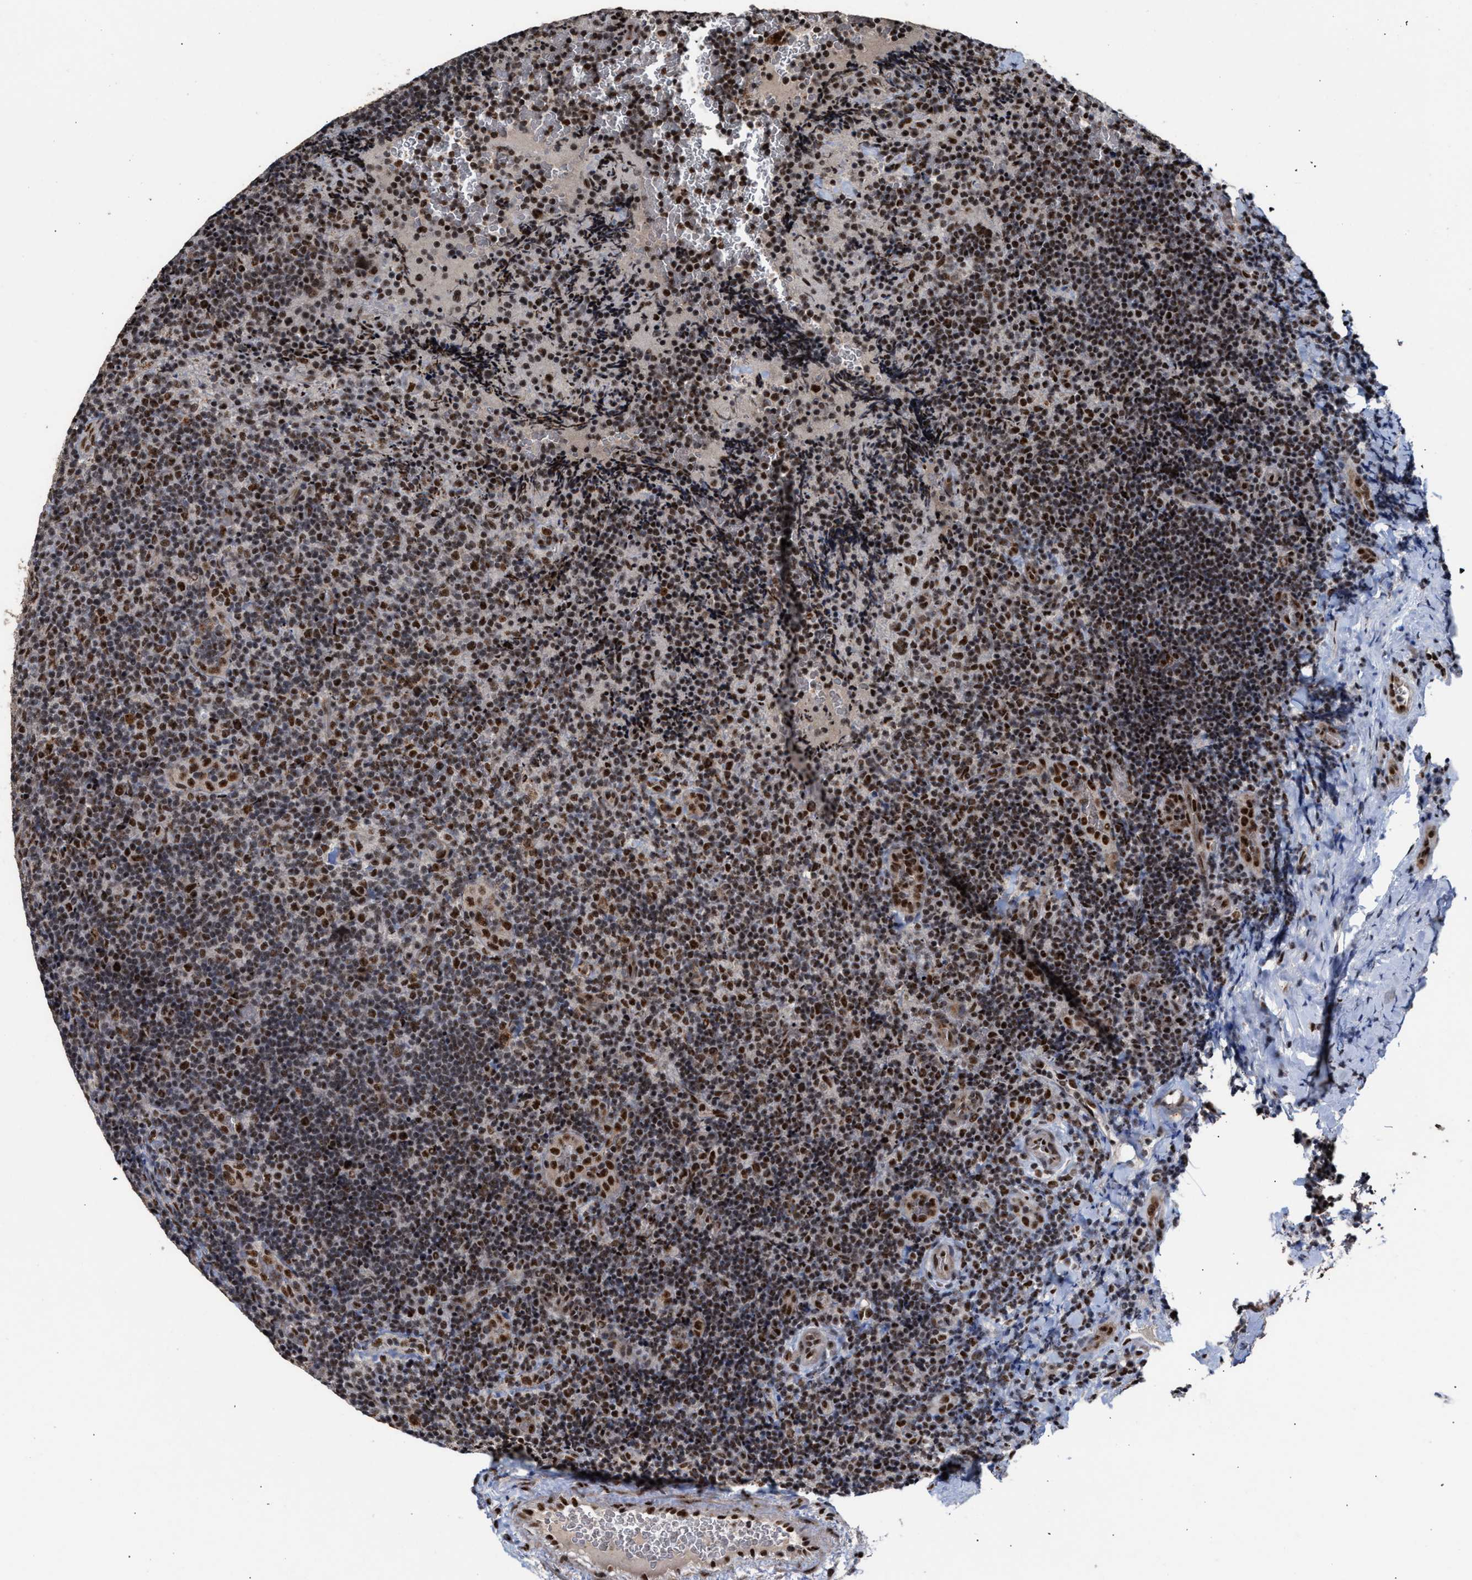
{"staining": {"intensity": "strong", "quantity": ">75%", "location": "nuclear"}, "tissue": "lymphoma", "cell_type": "Tumor cells", "image_type": "cancer", "snomed": [{"axis": "morphology", "description": "Malignant lymphoma, non-Hodgkin's type, High grade"}, {"axis": "topography", "description": "Tonsil"}], "caption": "A high-resolution histopathology image shows immunohistochemistry staining of malignant lymphoma, non-Hodgkin's type (high-grade), which demonstrates strong nuclear staining in approximately >75% of tumor cells. (IHC, brightfield microscopy, high magnification).", "gene": "EIF4A3", "patient": {"sex": "female", "age": 36}}